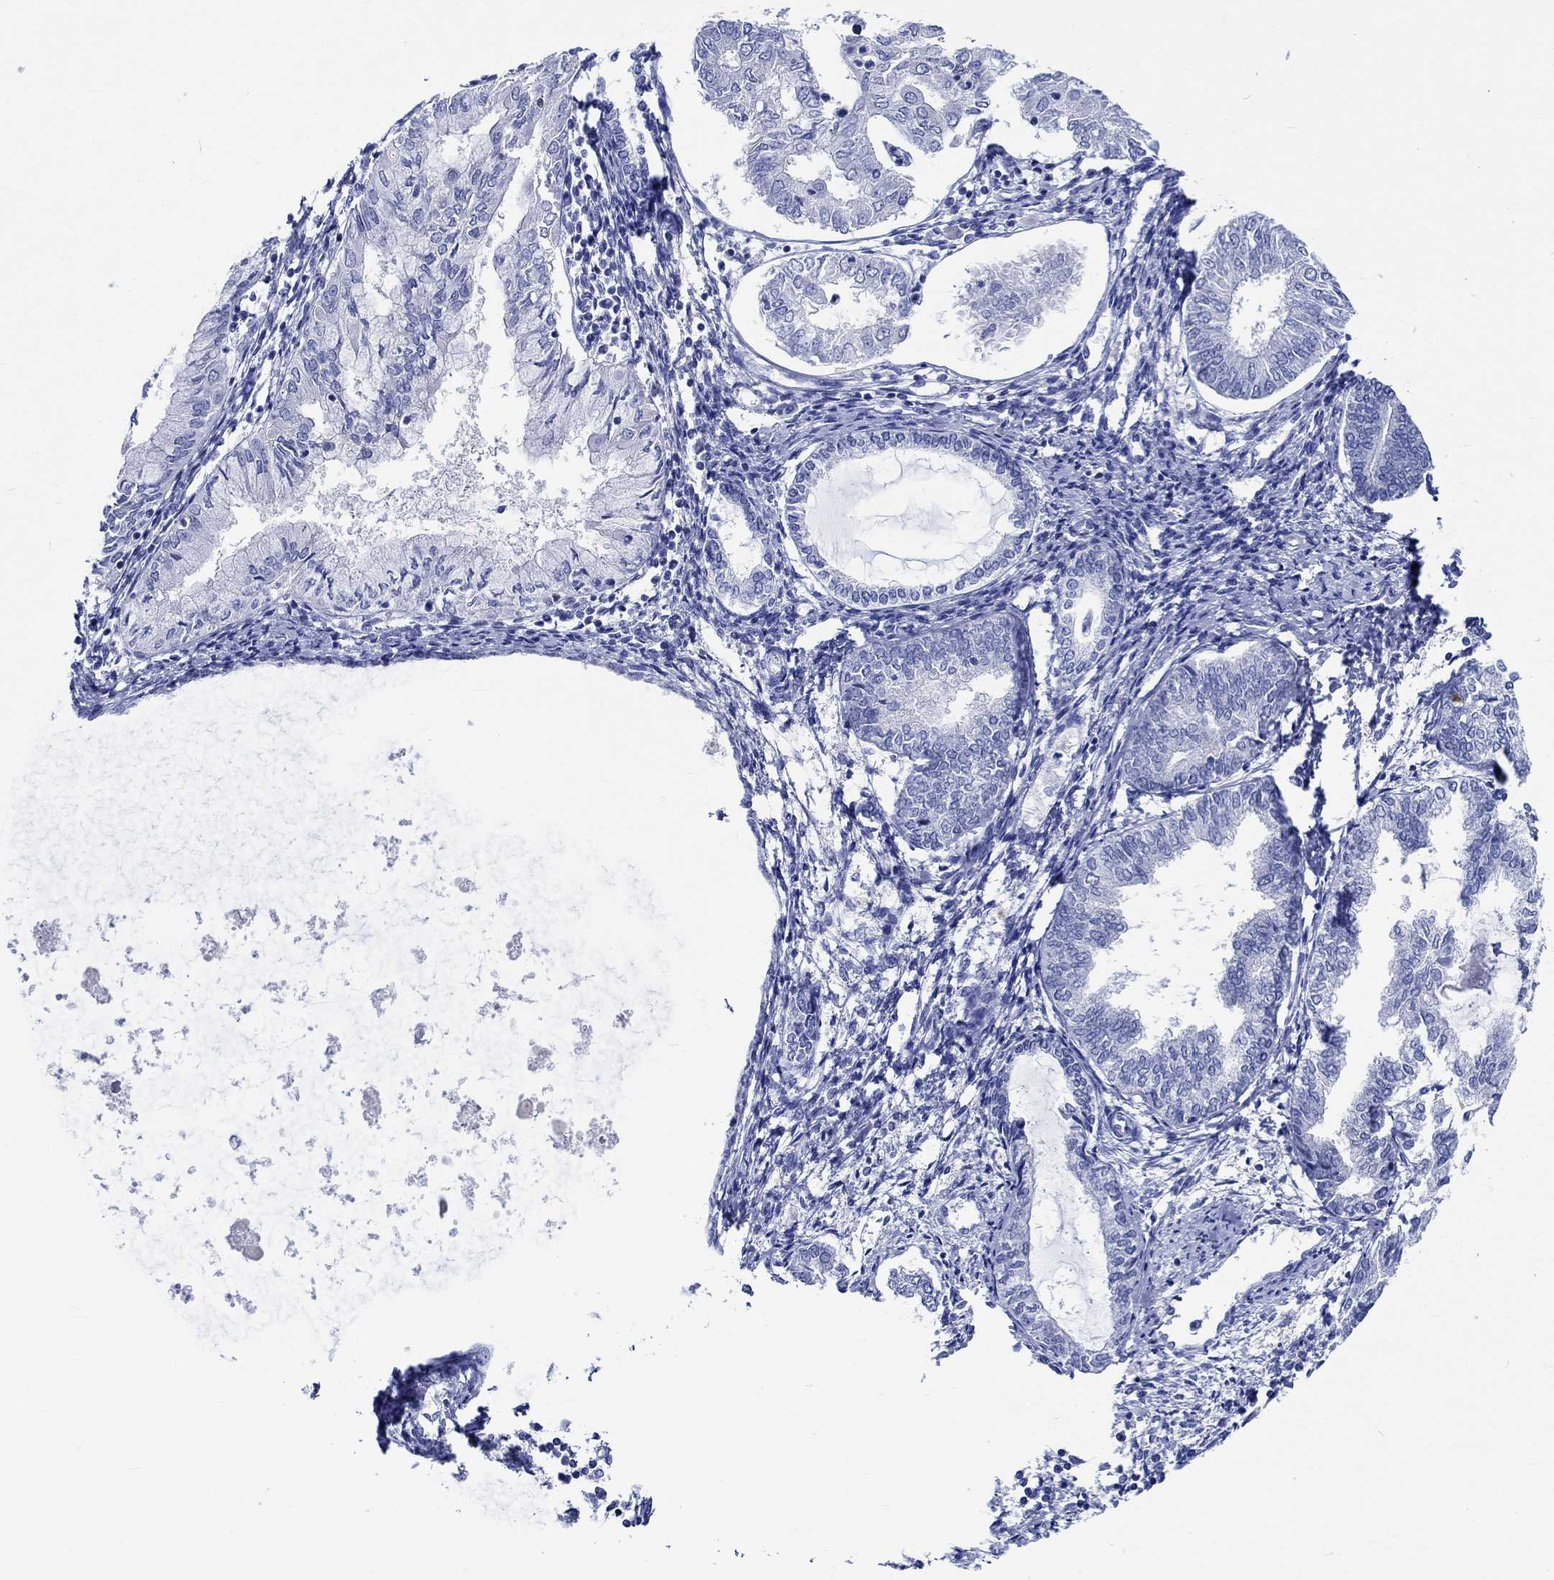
{"staining": {"intensity": "negative", "quantity": "none", "location": "none"}, "tissue": "endometrial cancer", "cell_type": "Tumor cells", "image_type": "cancer", "snomed": [{"axis": "morphology", "description": "Adenocarcinoma, NOS"}, {"axis": "topography", "description": "Endometrium"}], "caption": "IHC micrograph of neoplastic tissue: human endometrial cancer (adenocarcinoma) stained with DAB (3,3'-diaminobenzidine) displays no significant protein expression in tumor cells.", "gene": "PTPRN2", "patient": {"sex": "female", "age": 68}}